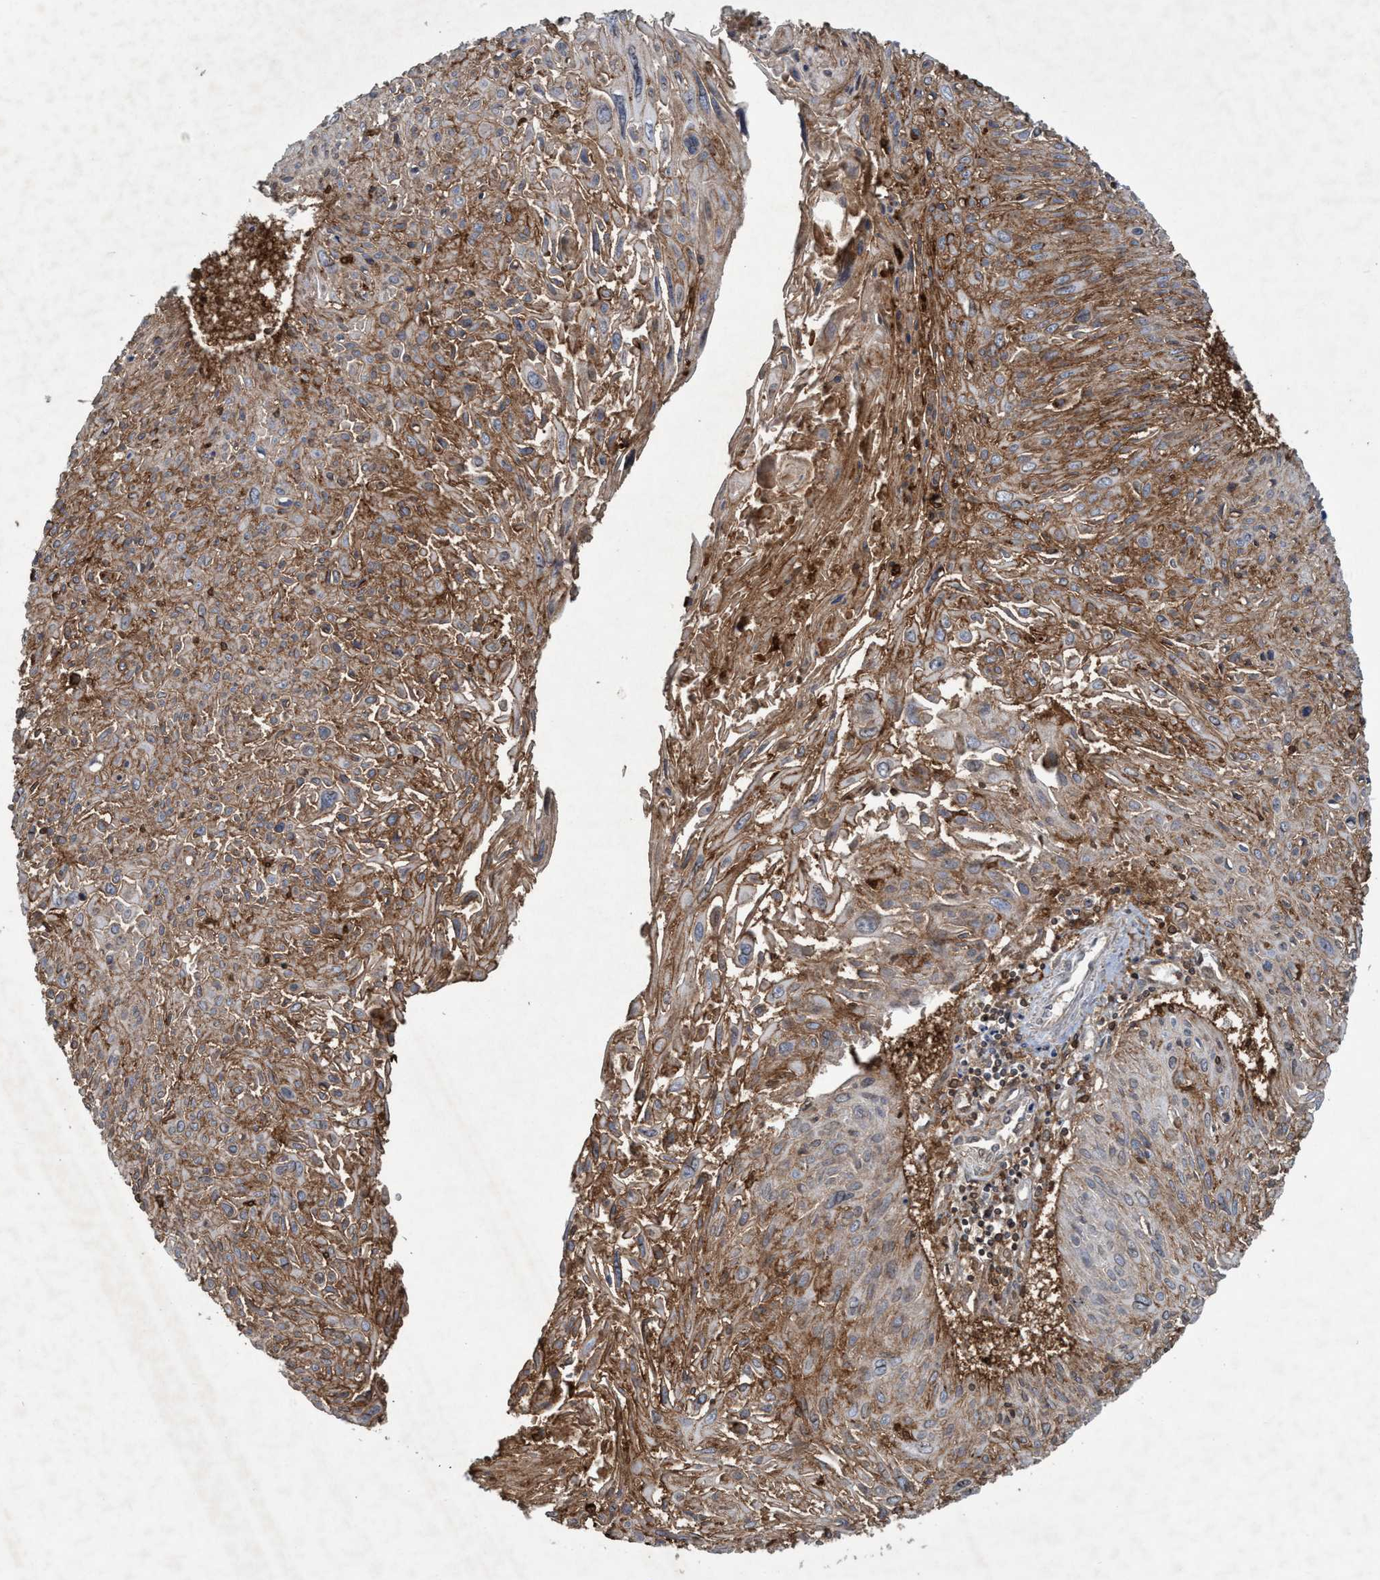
{"staining": {"intensity": "moderate", "quantity": ">75%", "location": "cytoplasmic/membranous"}, "tissue": "cervical cancer", "cell_type": "Tumor cells", "image_type": "cancer", "snomed": [{"axis": "morphology", "description": "Squamous cell carcinoma, NOS"}, {"axis": "topography", "description": "Cervix"}], "caption": "The micrograph displays immunohistochemical staining of cervical cancer. There is moderate cytoplasmic/membranous expression is seen in approximately >75% of tumor cells.", "gene": "SLC16A3", "patient": {"sex": "female", "age": 51}}